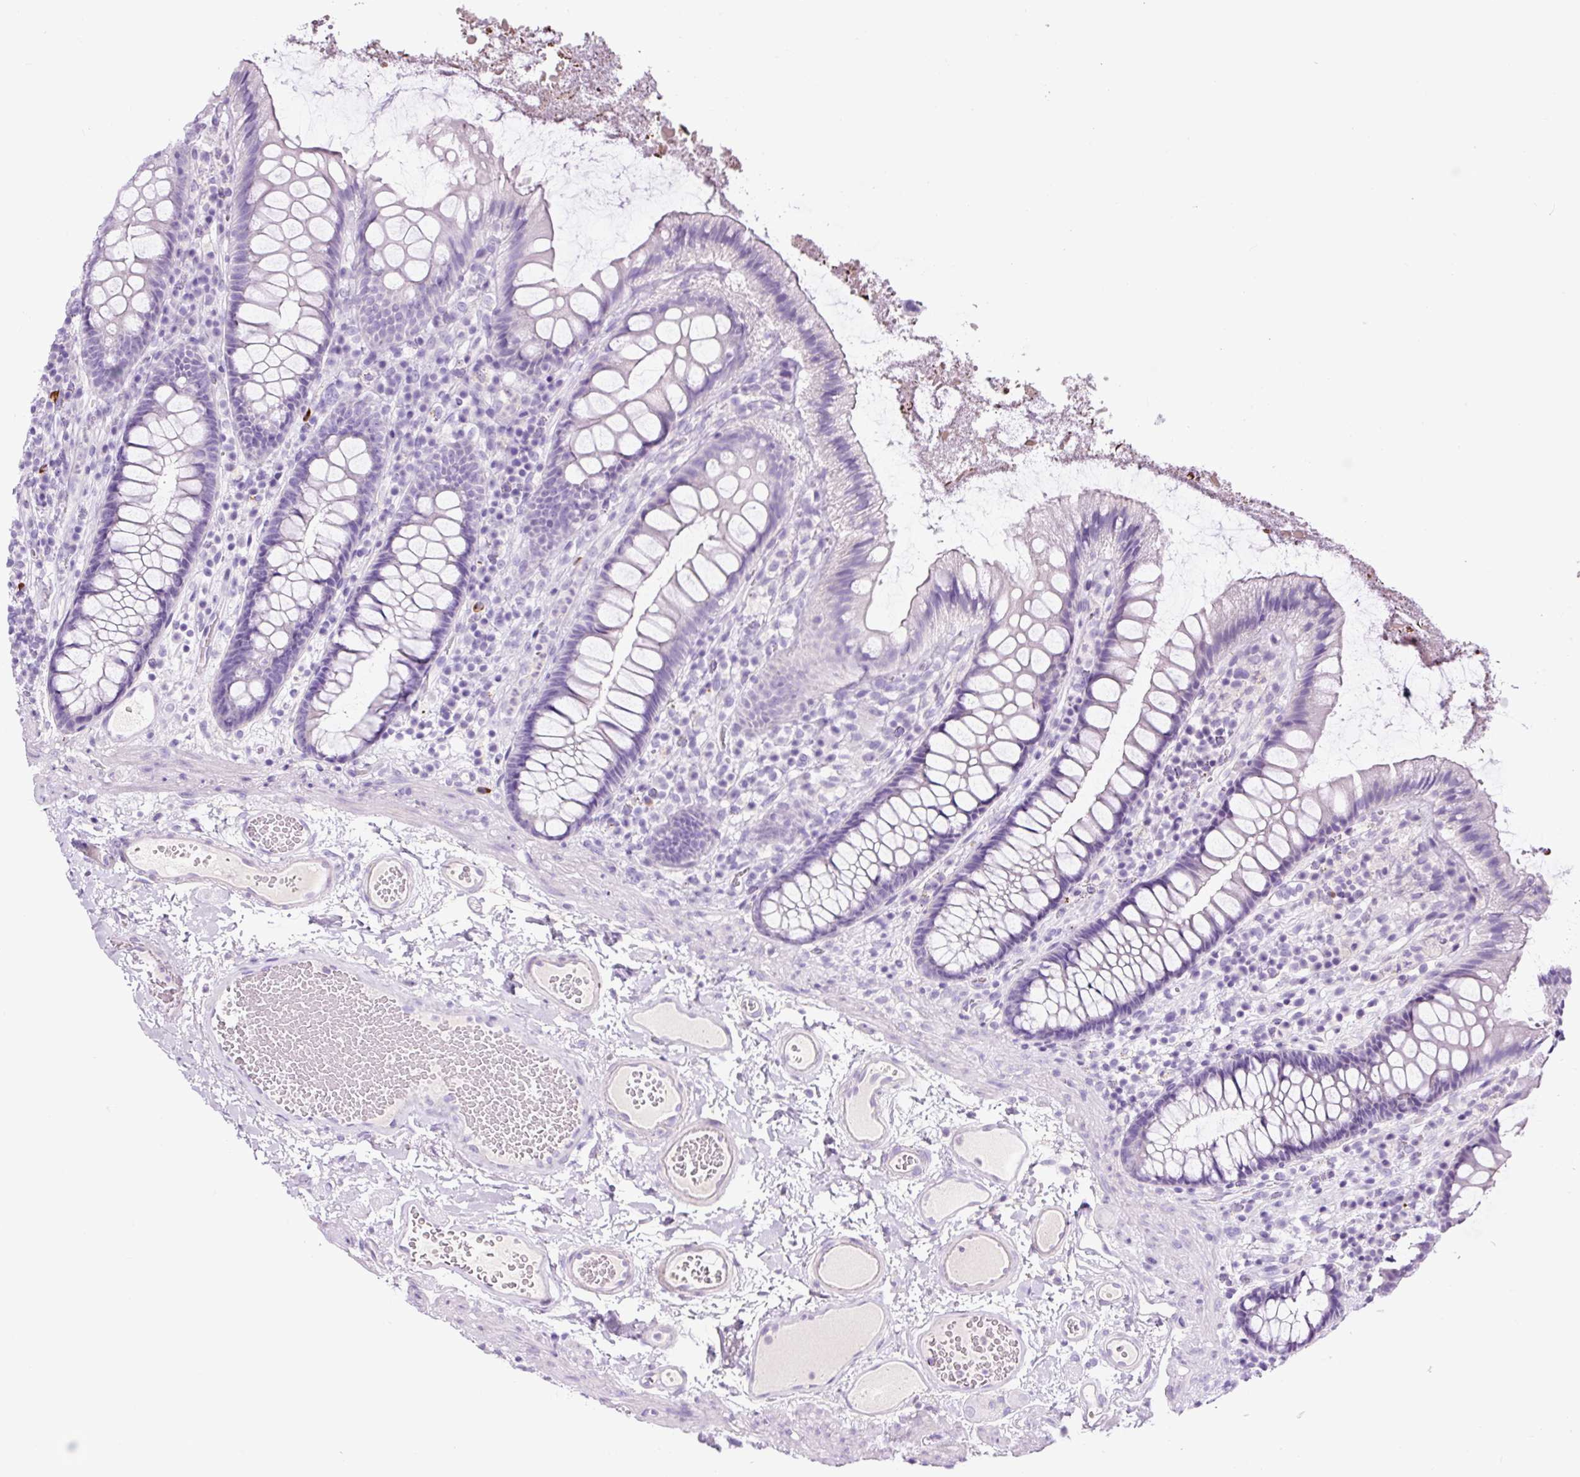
{"staining": {"intensity": "negative", "quantity": "none", "location": "none"}, "tissue": "colon", "cell_type": "Endothelial cells", "image_type": "normal", "snomed": [{"axis": "morphology", "description": "Normal tissue, NOS"}, {"axis": "topography", "description": "Colon"}], "caption": "Human colon stained for a protein using IHC demonstrates no positivity in endothelial cells.", "gene": "RNF212B", "patient": {"sex": "male", "age": 84}}